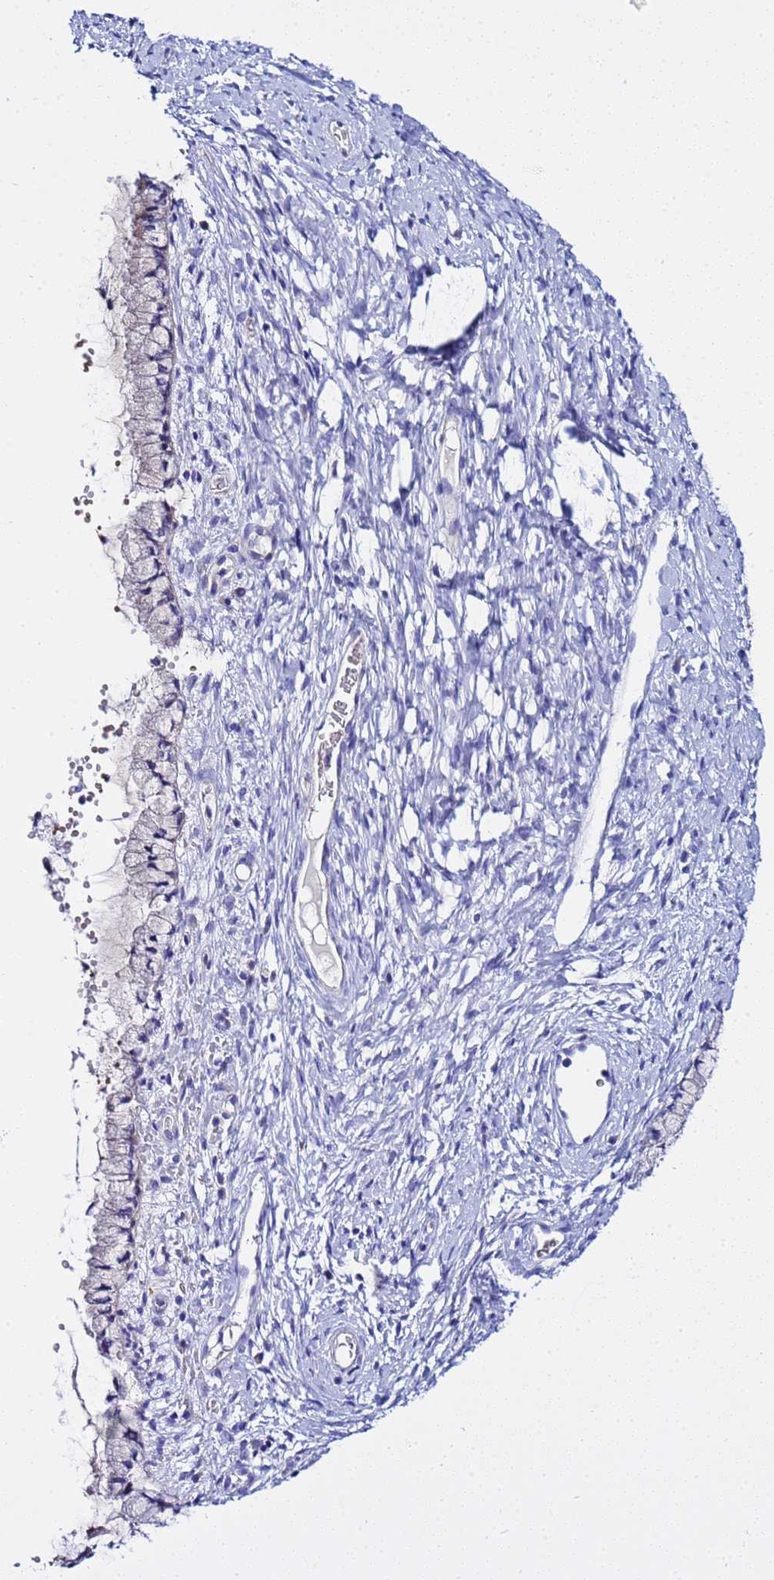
{"staining": {"intensity": "negative", "quantity": "none", "location": "none"}, "tissue": "cervix", "cell_type": "Glandular cells", "image_type": "normal", "snomed": [{"axis": "morphology", "description": "Normal tissue, NOS"}, {"axis": "topography", "description": "Cervix"}], "caption": "Immunohistochemistry (IHC) of benign cervix exhibits no expression in glandular cells. Nuclei are stained in blue.", "gene": "USP18", "patient": {"sex": "female", "age": 42}}